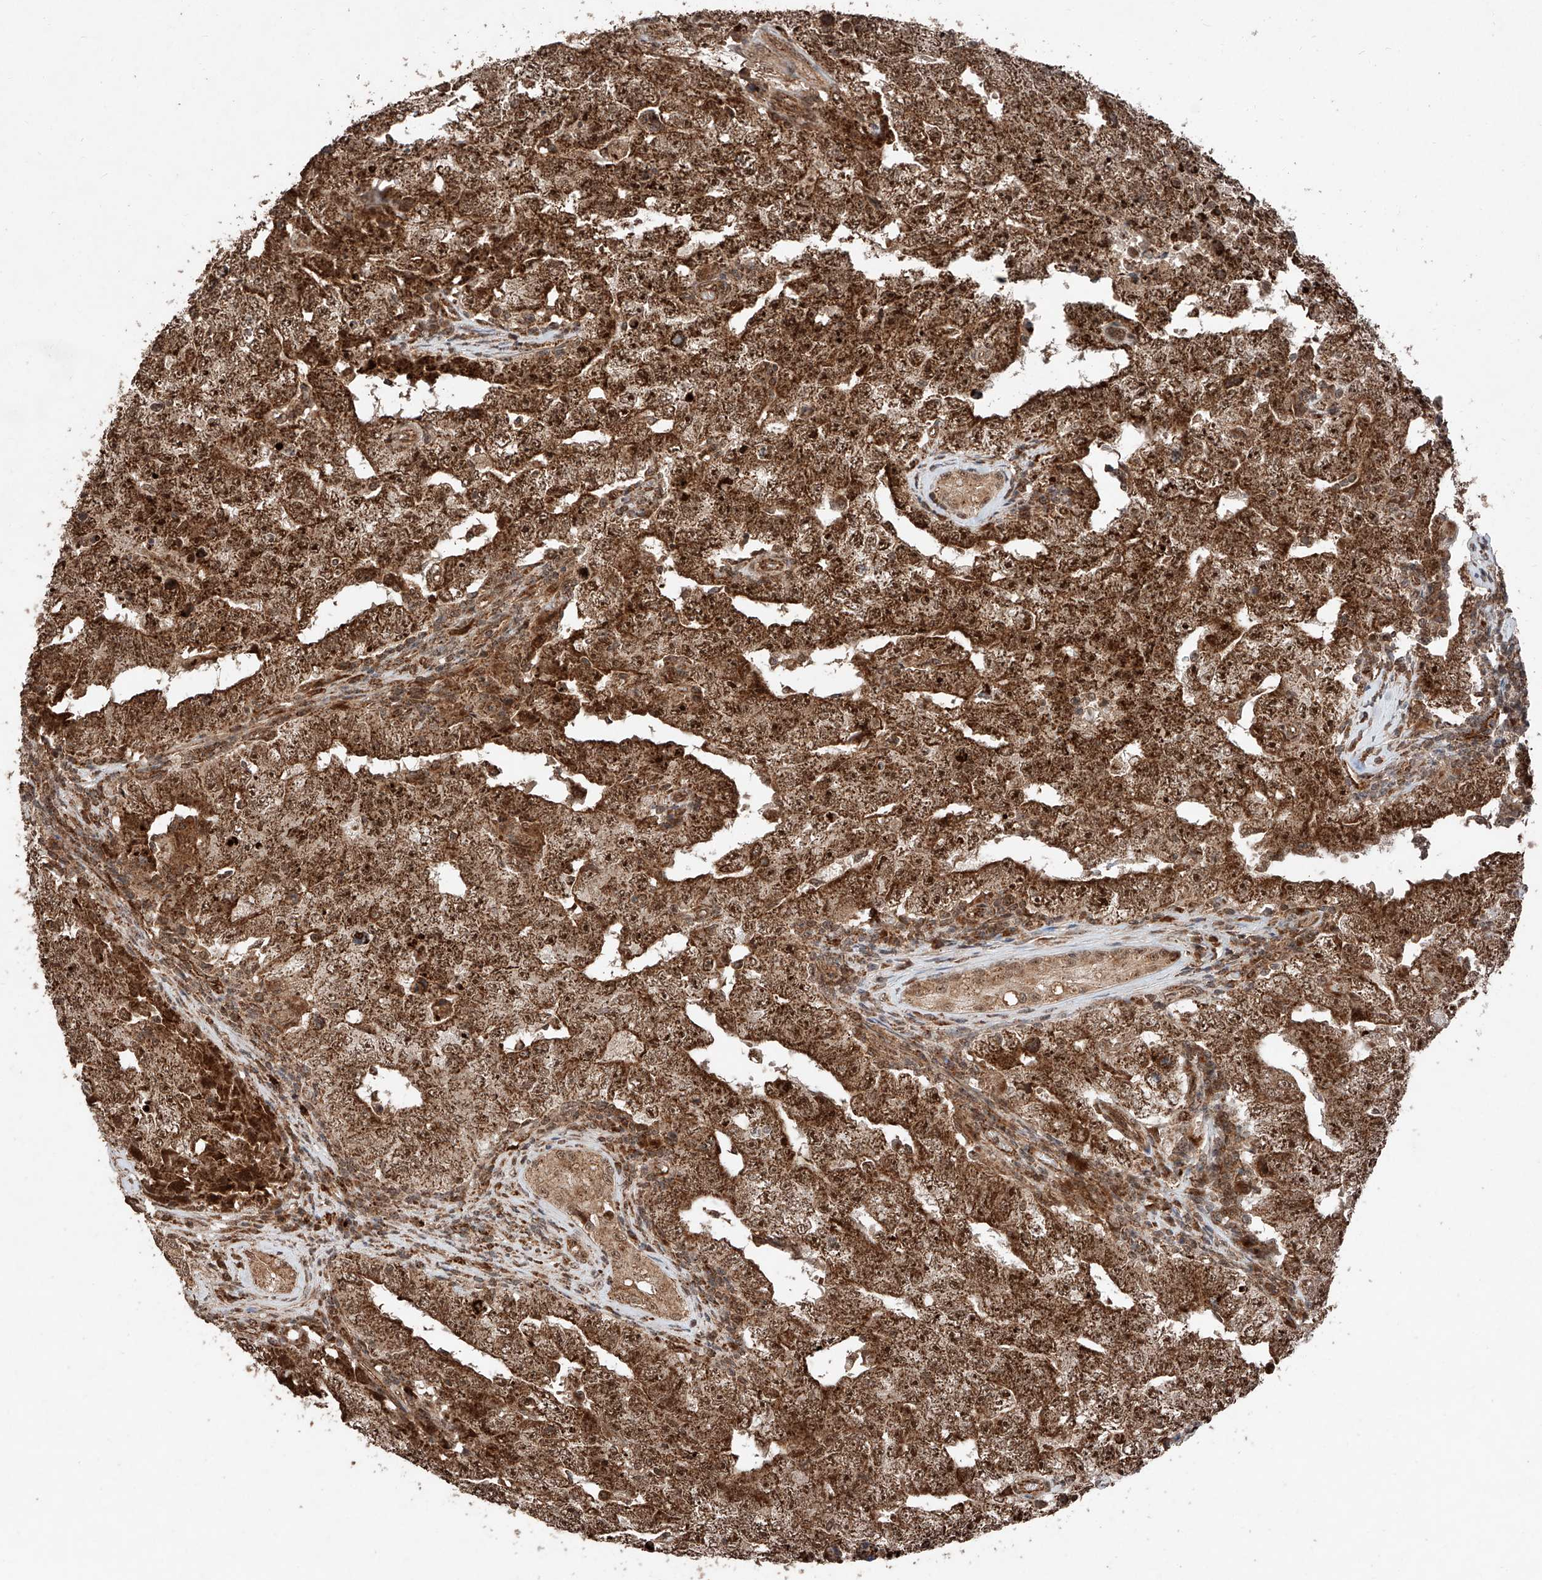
{"staining": {"intensity": "strong", "quantity": ">75%", "location": "cytoplasmic/membranous,nuclear"}, "tissue": "testis cancer", "cell_type": "Tumor cells", "image_type": "cancer", "snomed": [{"axis": "morphology", "description": "Carcinoma, Embryonal, NOS"}, {"axis": "topography", "description": "Testis"}], "caption": "IHC micrograph of neoplastic tissue: testis cancer (embryonal carcinoma) stained using IHC shows high levels of strong protein expression localized specifically in the cytoplasmic/membranous and nuclear of tumor cells, appearing as a cytoplasmic/membranous and nuclear brown color.", "gene": "ZSCAN29", "patient": {"sex": "male", "age": 26}}